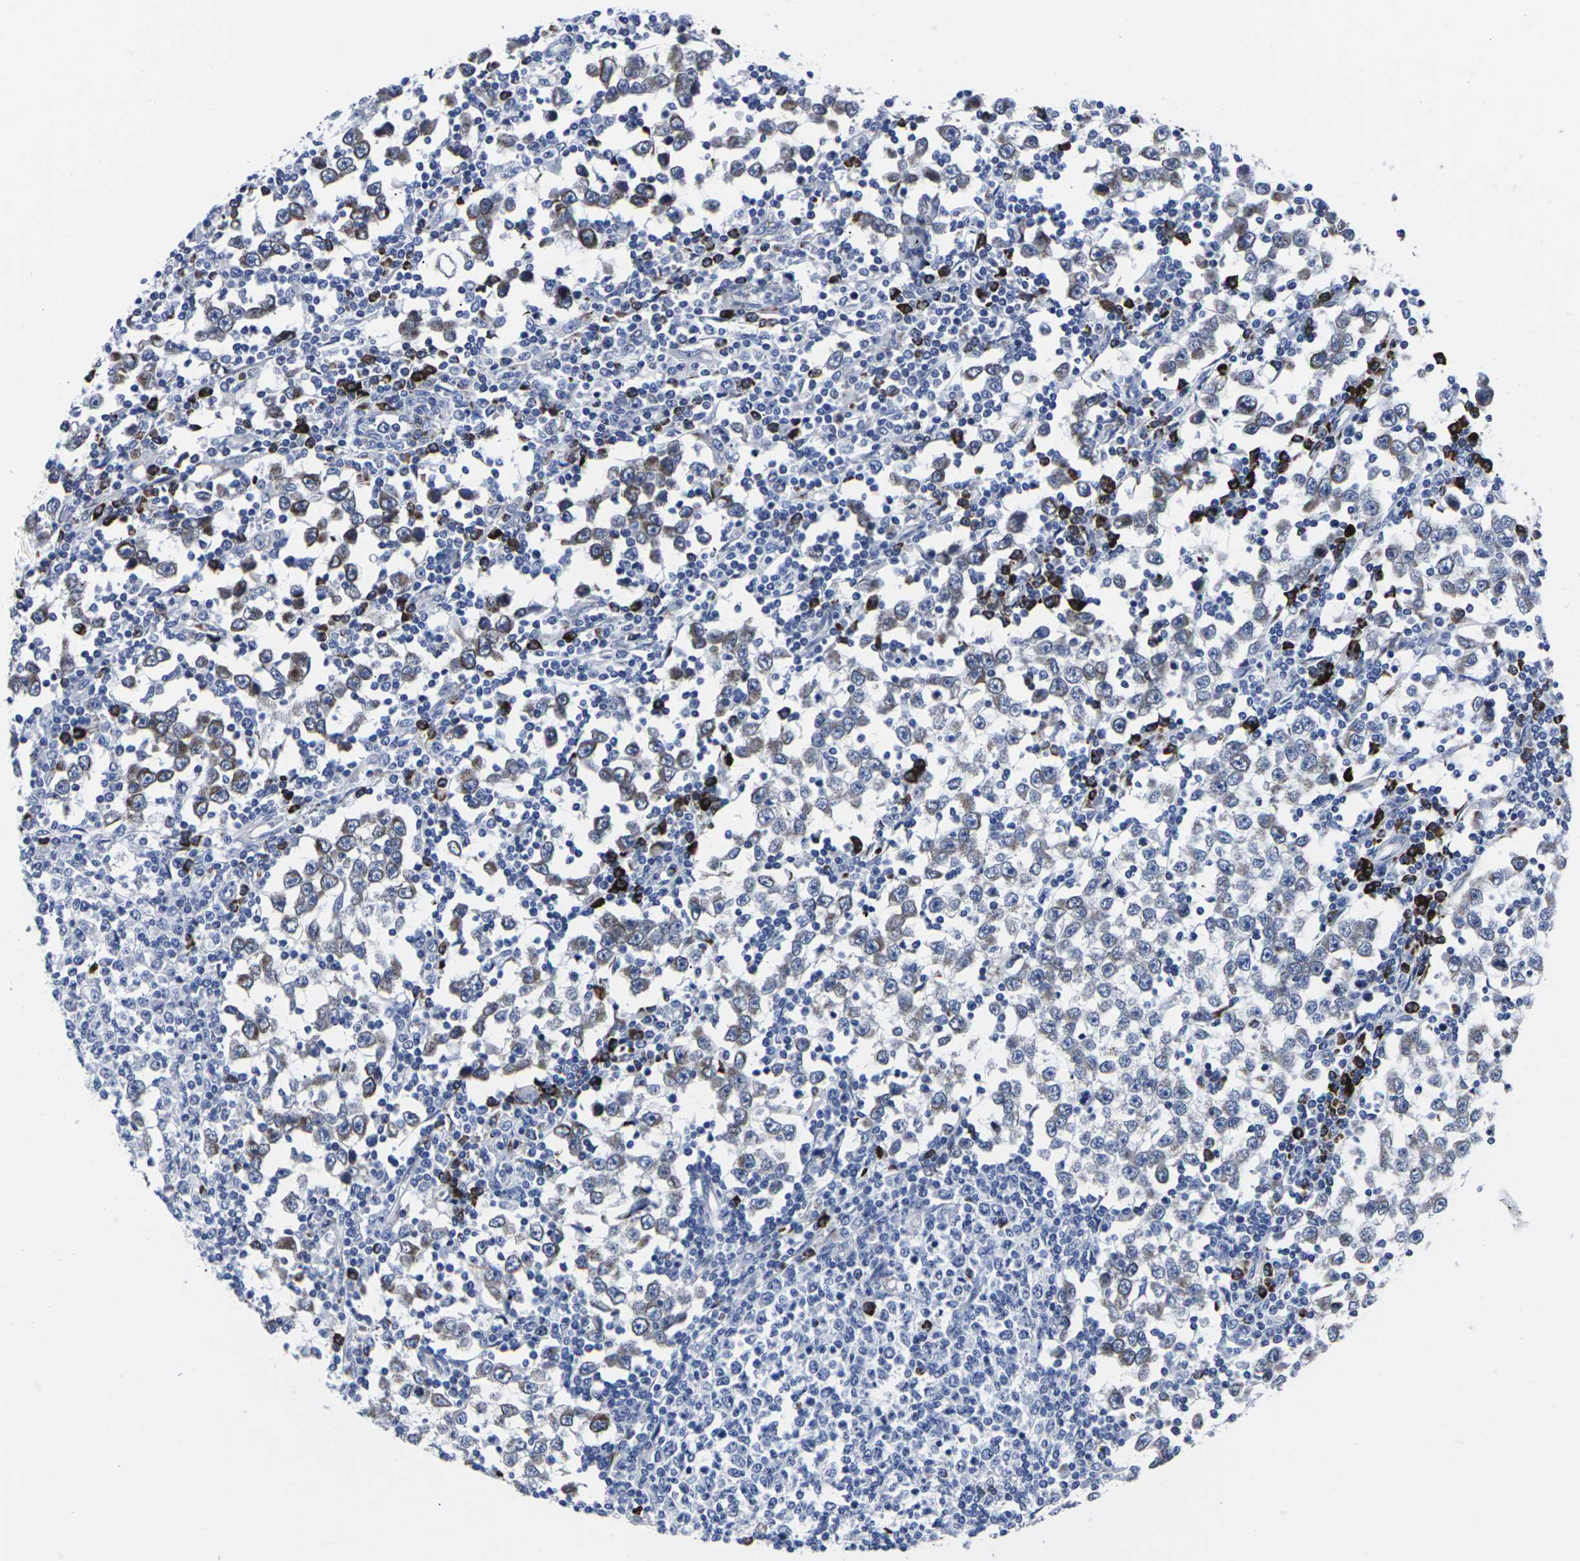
{"staining": {"intensity": "weak", "quantity": "25%-75%", "location": "cytoplasmic/membranous"}, "tissue": "testis cancer", "cell_type": "Tumor cells", "image_type": "cancer", "snomed": [{"axis": "morphology", "description": "Seminoma, NOS"}, {"axis": "topography", "description": "Testis"}], "caption": "Protein expression analysis of testis cancer (seminoma) exhibits weak cytoplasmic/membranous positivity in about 25%-75% of tumor cells.", "gene": "RPN1", "patient": {"sex": "male", "age": 65}}